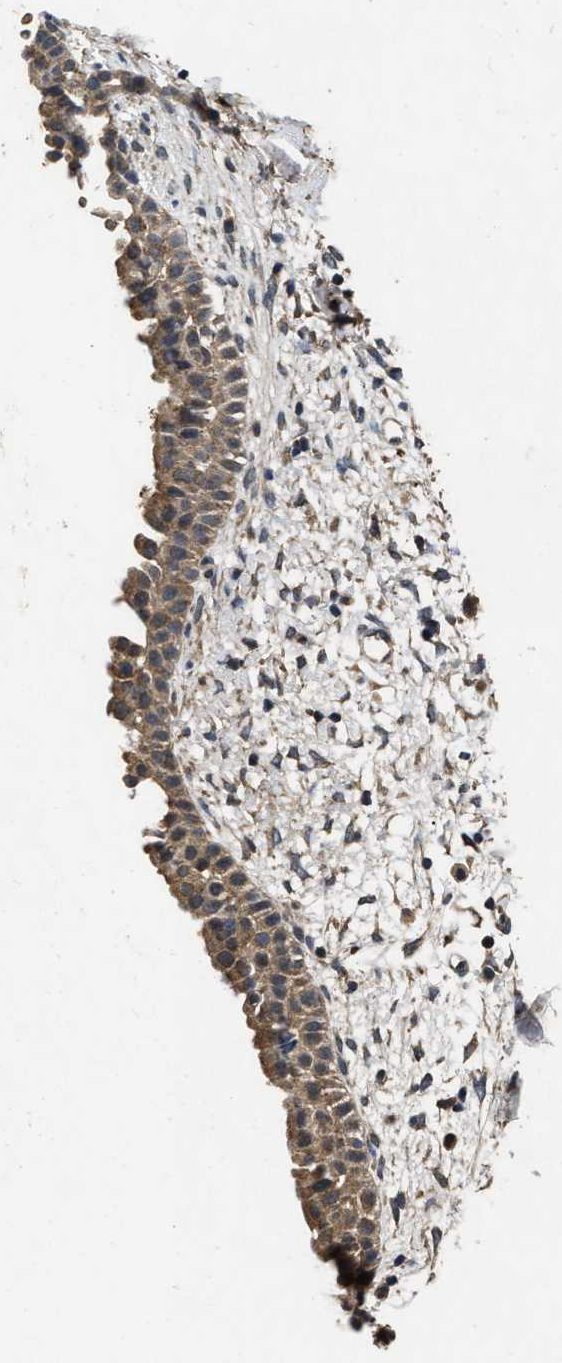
{"staining": {"intensity": "weak", "quantity": "25%-75%", "location": "cytoplasmic/membranous"}, "tissue": "nasopharynx", "cell_type": "Respiratory epithelial cells", "image_type": "normal", "snomed": [{"axis": "morphology", "description": "Normal tissue, NOS"}, {"axis": "topography", "description": "Nasopharynx"}], "caption": "Human nasopharynx stained for a protein (brown) exhibits weak cytoplasmic/membranous positive staining in approximately 25%-75% of respiratory epithelial cells.", "gene": "PDAP1", "patient": {"sex": "male", "age": 22}}